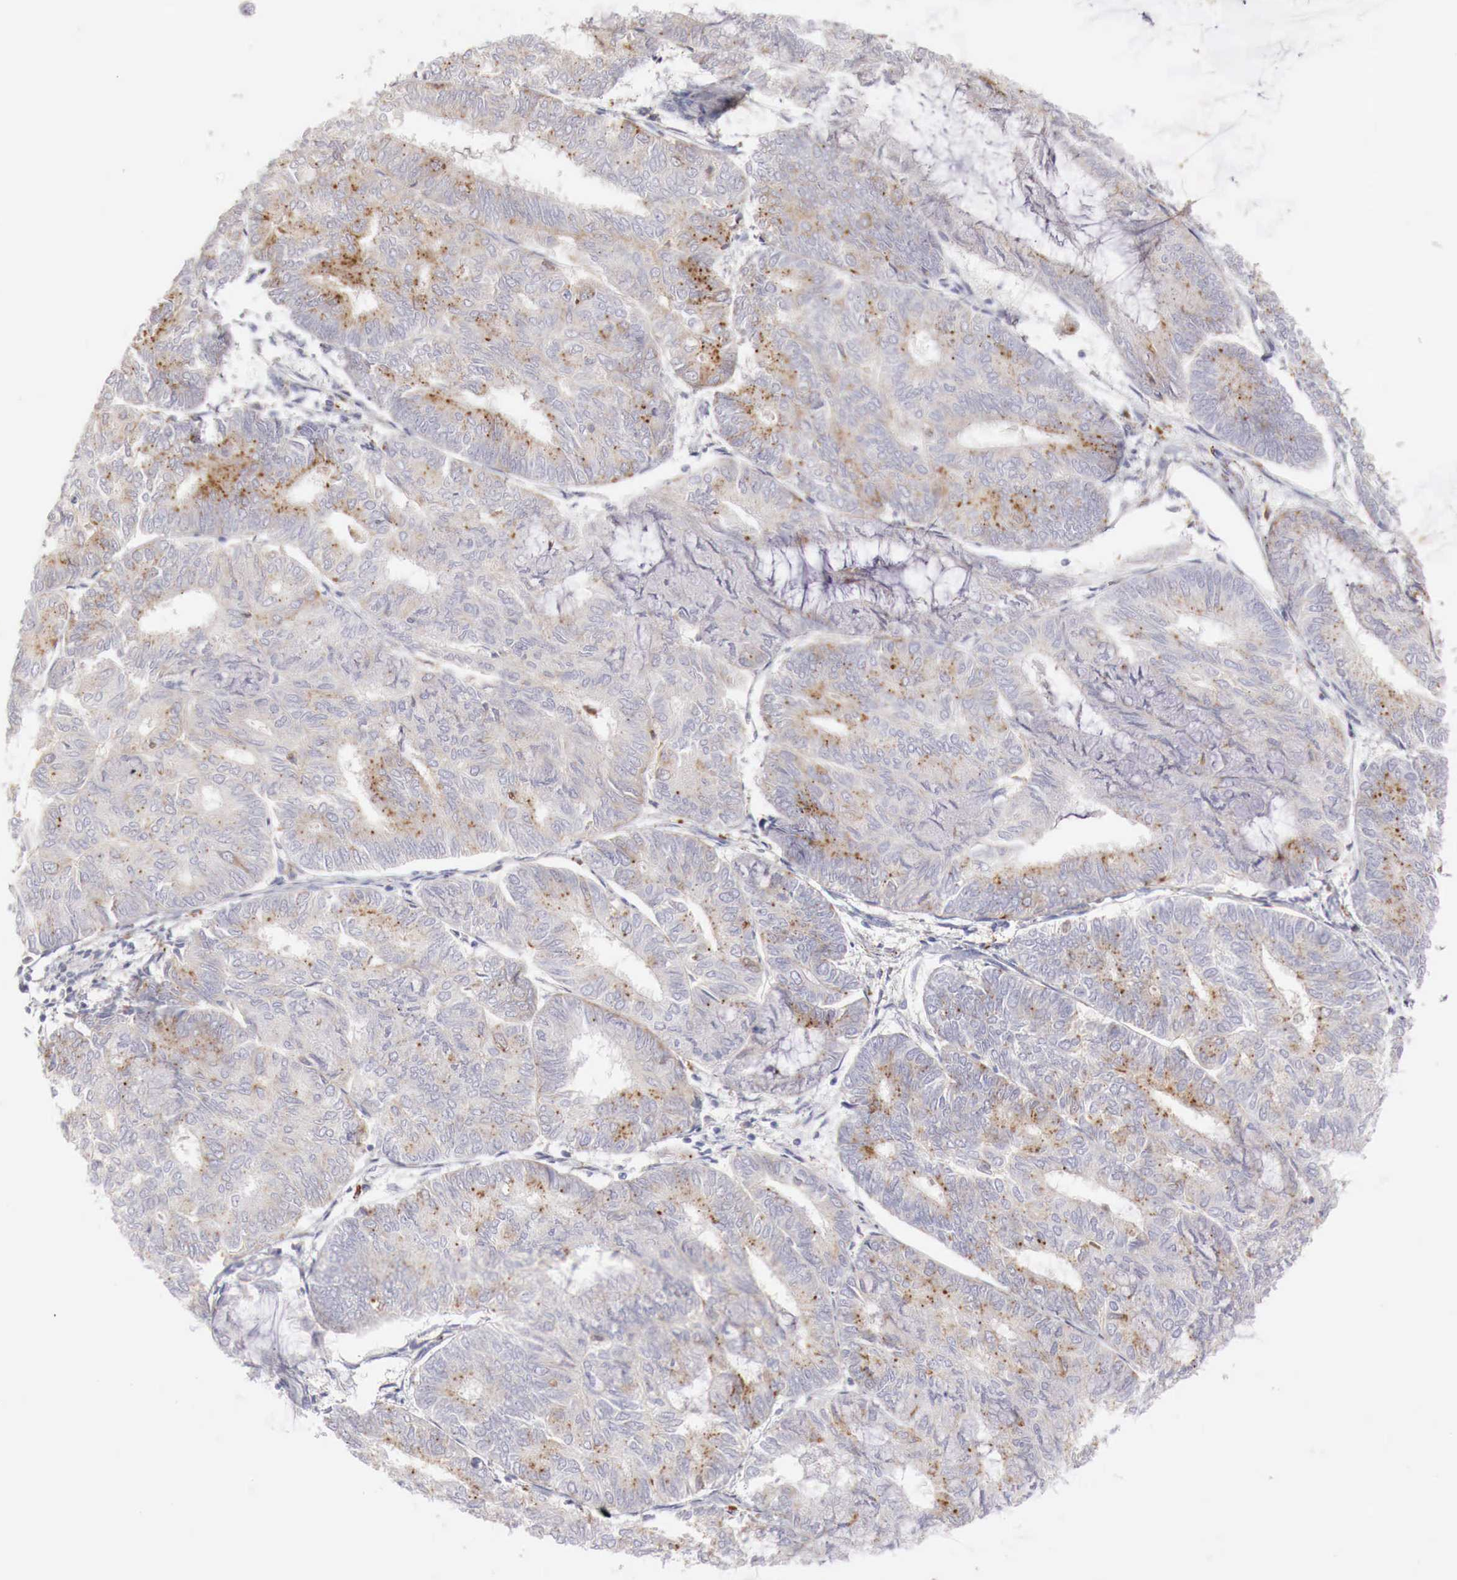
{"staining": {"intensity": "weak", "quantity": "25%-75%", "location": "cytoplasmic/membranous"}, "tissue": "endometrial cancer", "cell_type": "Tumor cells", "image_type": "cancer", "snomed": [{"axis": "morphology", "description": "Adenocarcinoma, NOS"}, {"axis": "topography", "description": "Endometrium"}], "caption": "Tumor cells display low levels of weak cytoplasmic/membranous staining in approximately 25%-75% of cells in endometrial cancer.", "gene": "GLA", "patient": {"sex": "female", "age": 59}}